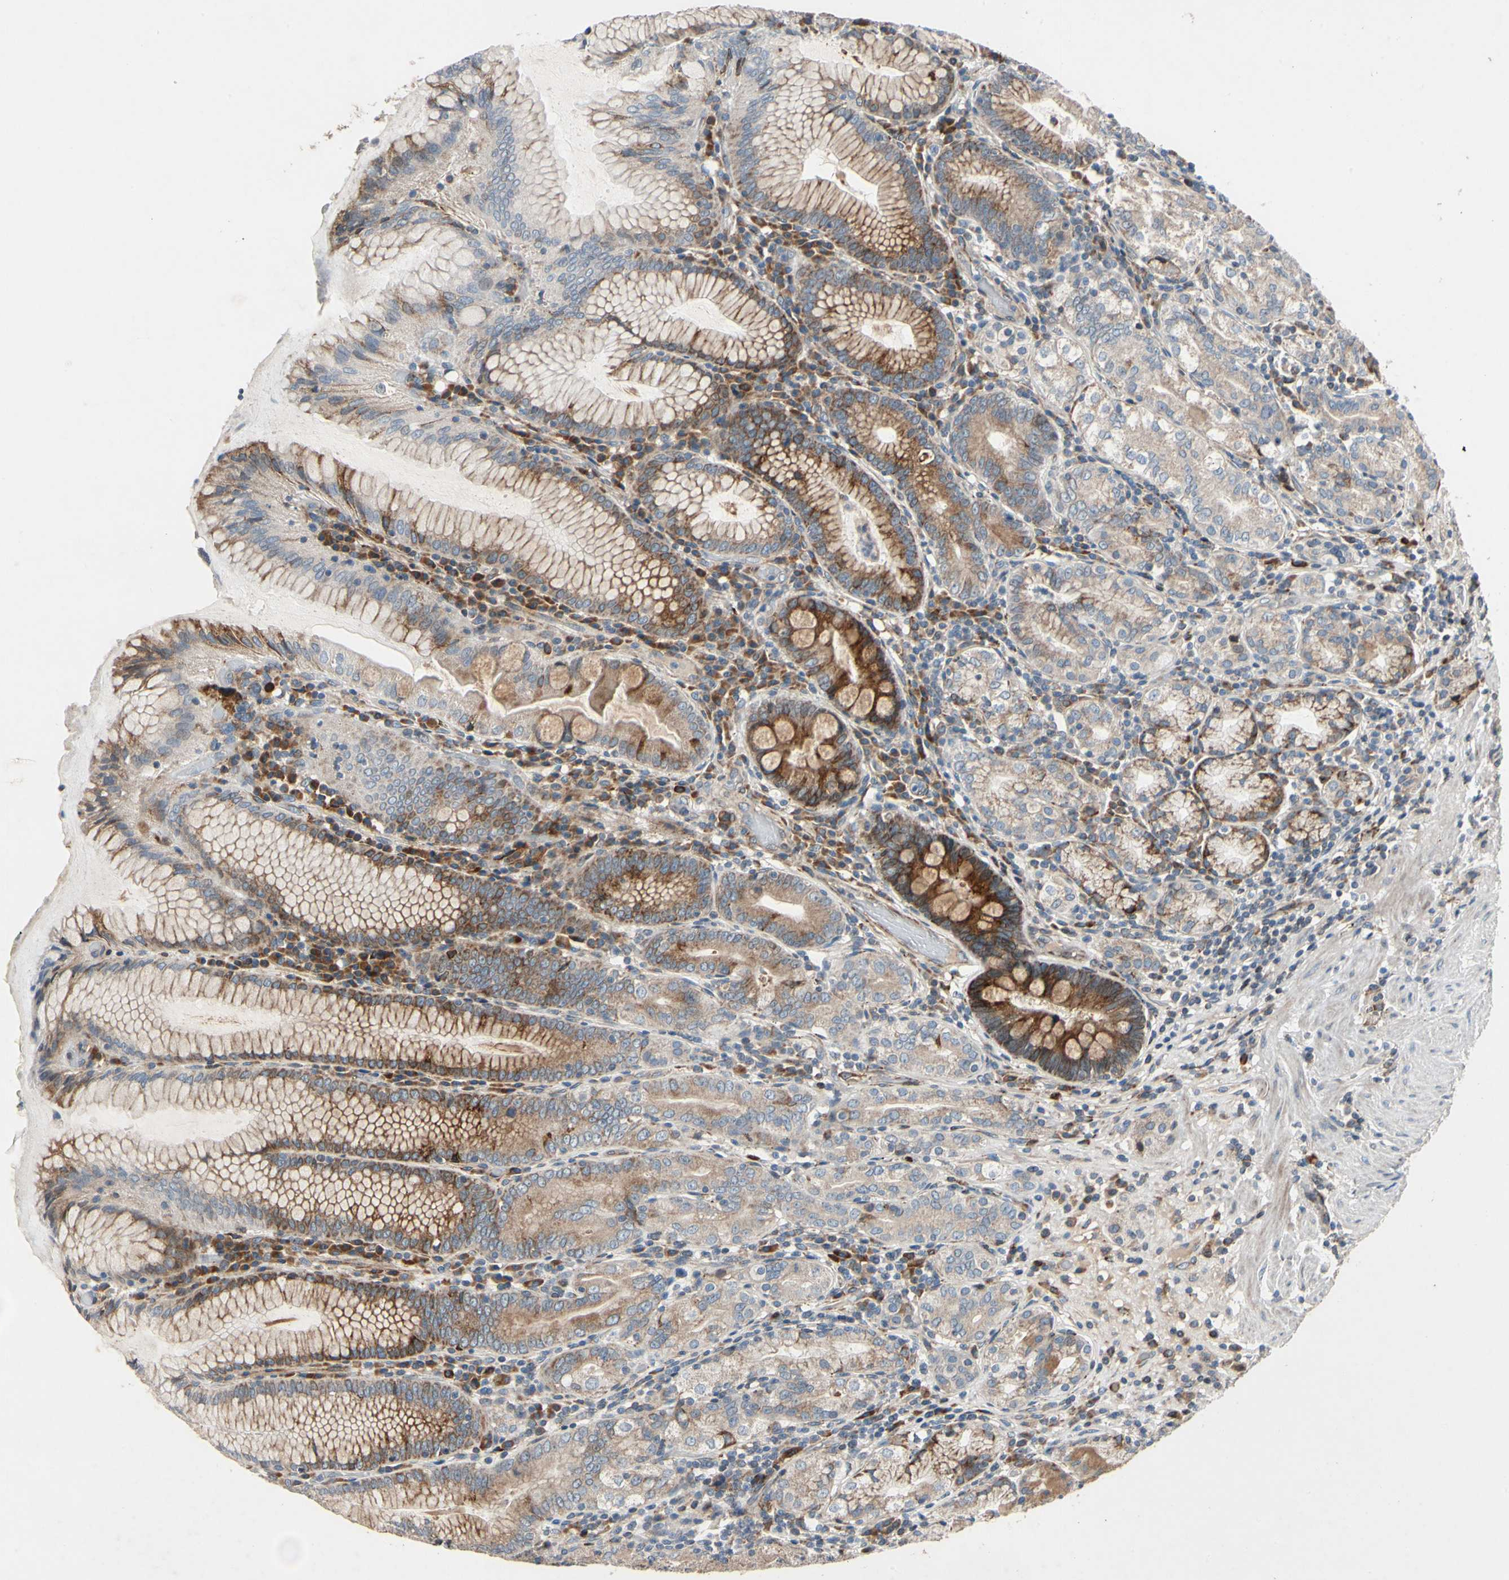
{"staining": {"intensity": "moderate", "quantity": ">75%", "location": "cytoplasmic/membranous"}, "tissue": "stomach", "cell_type": "Glandular cells", "image_type": "normal", "snomed": [{"axis": "morphology", "description": "Normal tissue, NOS"}, {"axis": "topography", "description": "Stomach, lower"}], "caption": "Immunohistochemistry photomicrograph of benign stomach stained for a protein (brown), which reveals medium levels of moderate cytoplasmic/membranous expression in about >75% of glandular cells.", "gene": "MRPL9", "patient": {"sex": "female", "age": 76}}